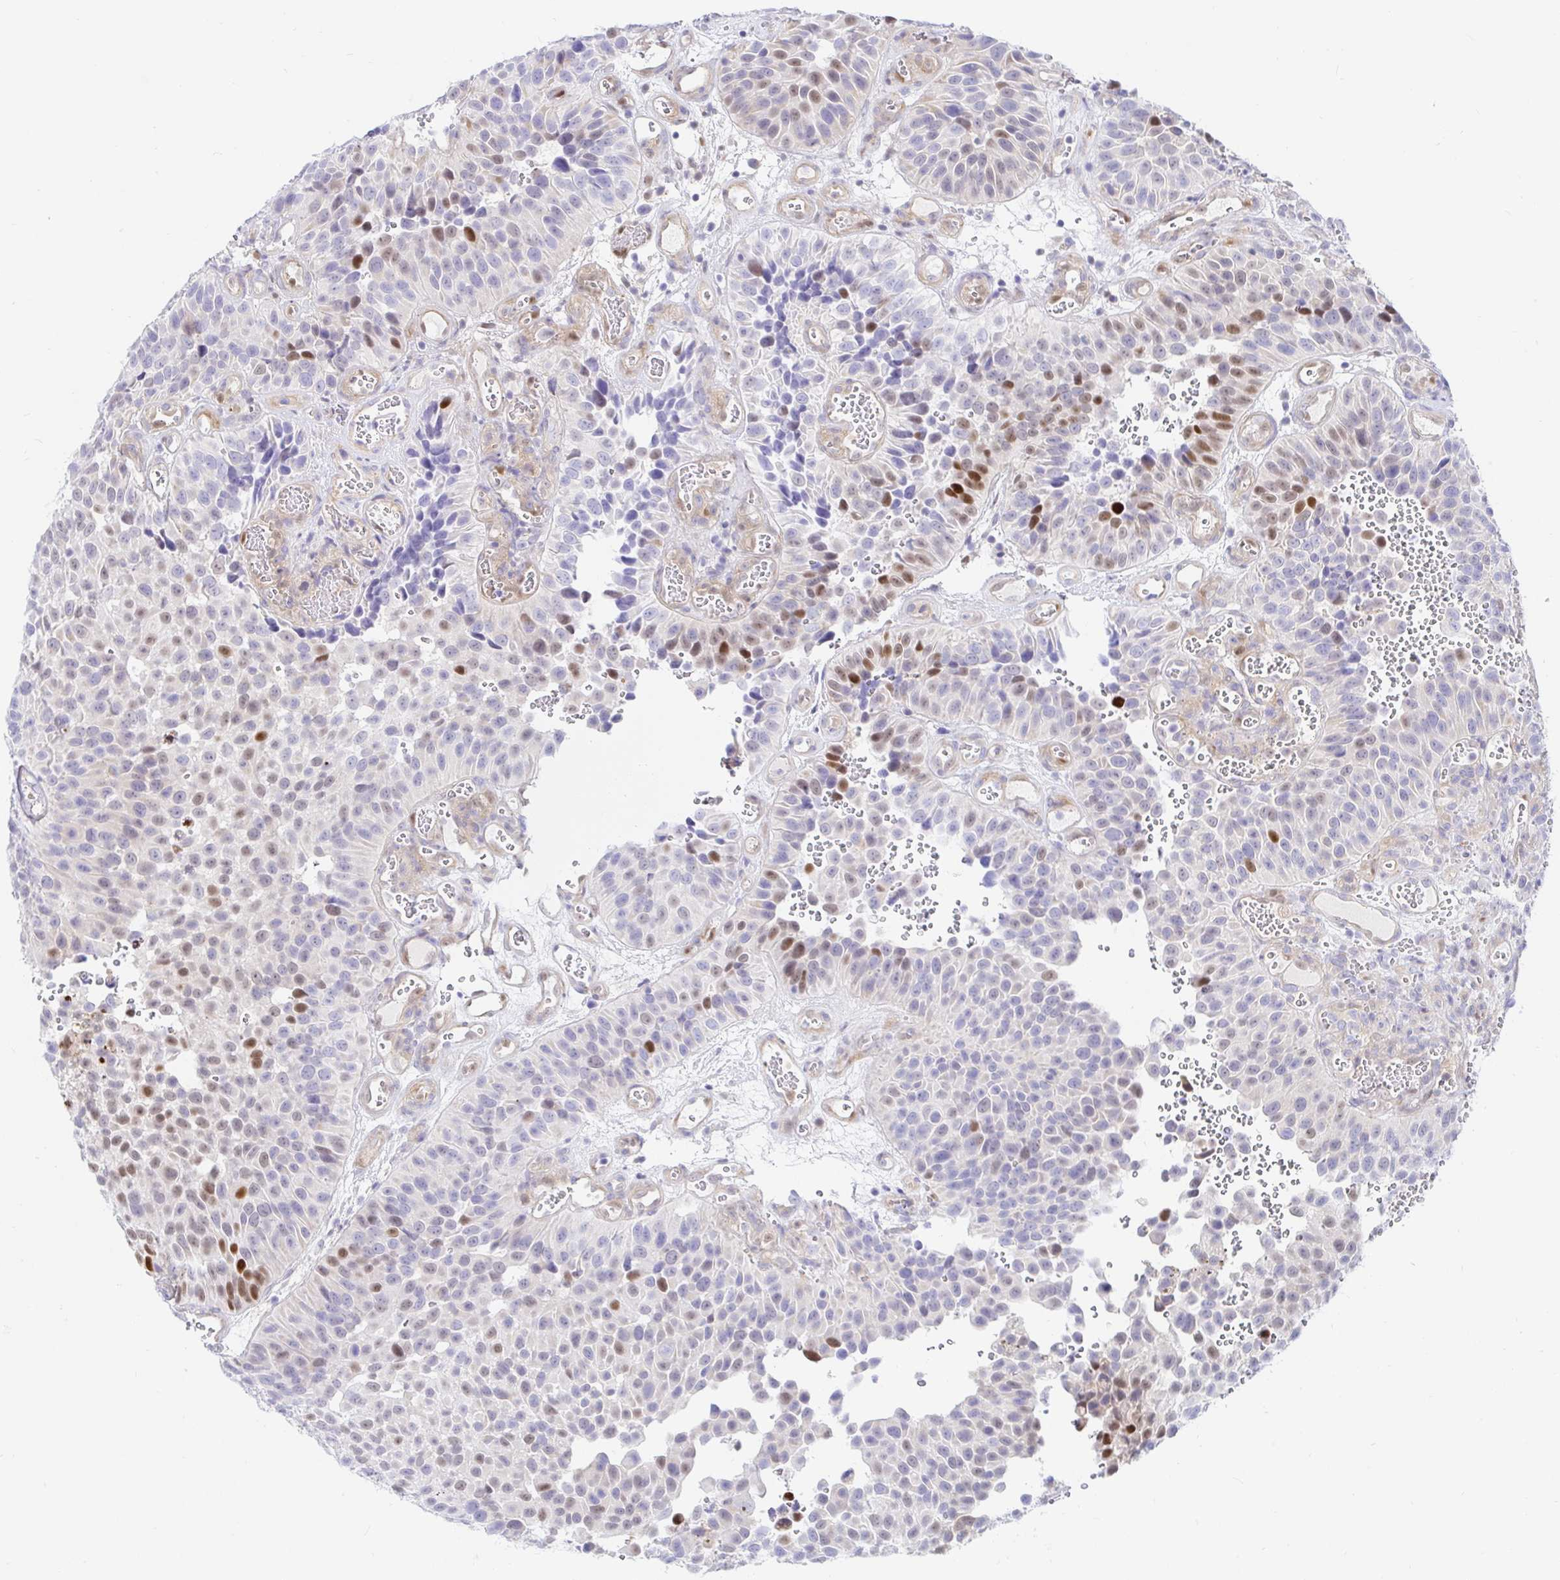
{"staining": {"intensity": "strong", "quantity": "<25%", "location": "nuclear"}, "tissue": "urothelial cancer", "cell_type": "Tumor cells", "image_type": "cancer", "snomed": [{"axis": "morphology", "description": "Urothelial carcinoma, Low grade"}, {"axis": "topography", "description": "Urinary bladder"}], "caption": "Tumor cells show strong nuclear positivity in about <25% of cells in low-grade urothelial carcinoma.", "gene": "HINFP", "patient": {"sex": "male", "age": 76}}